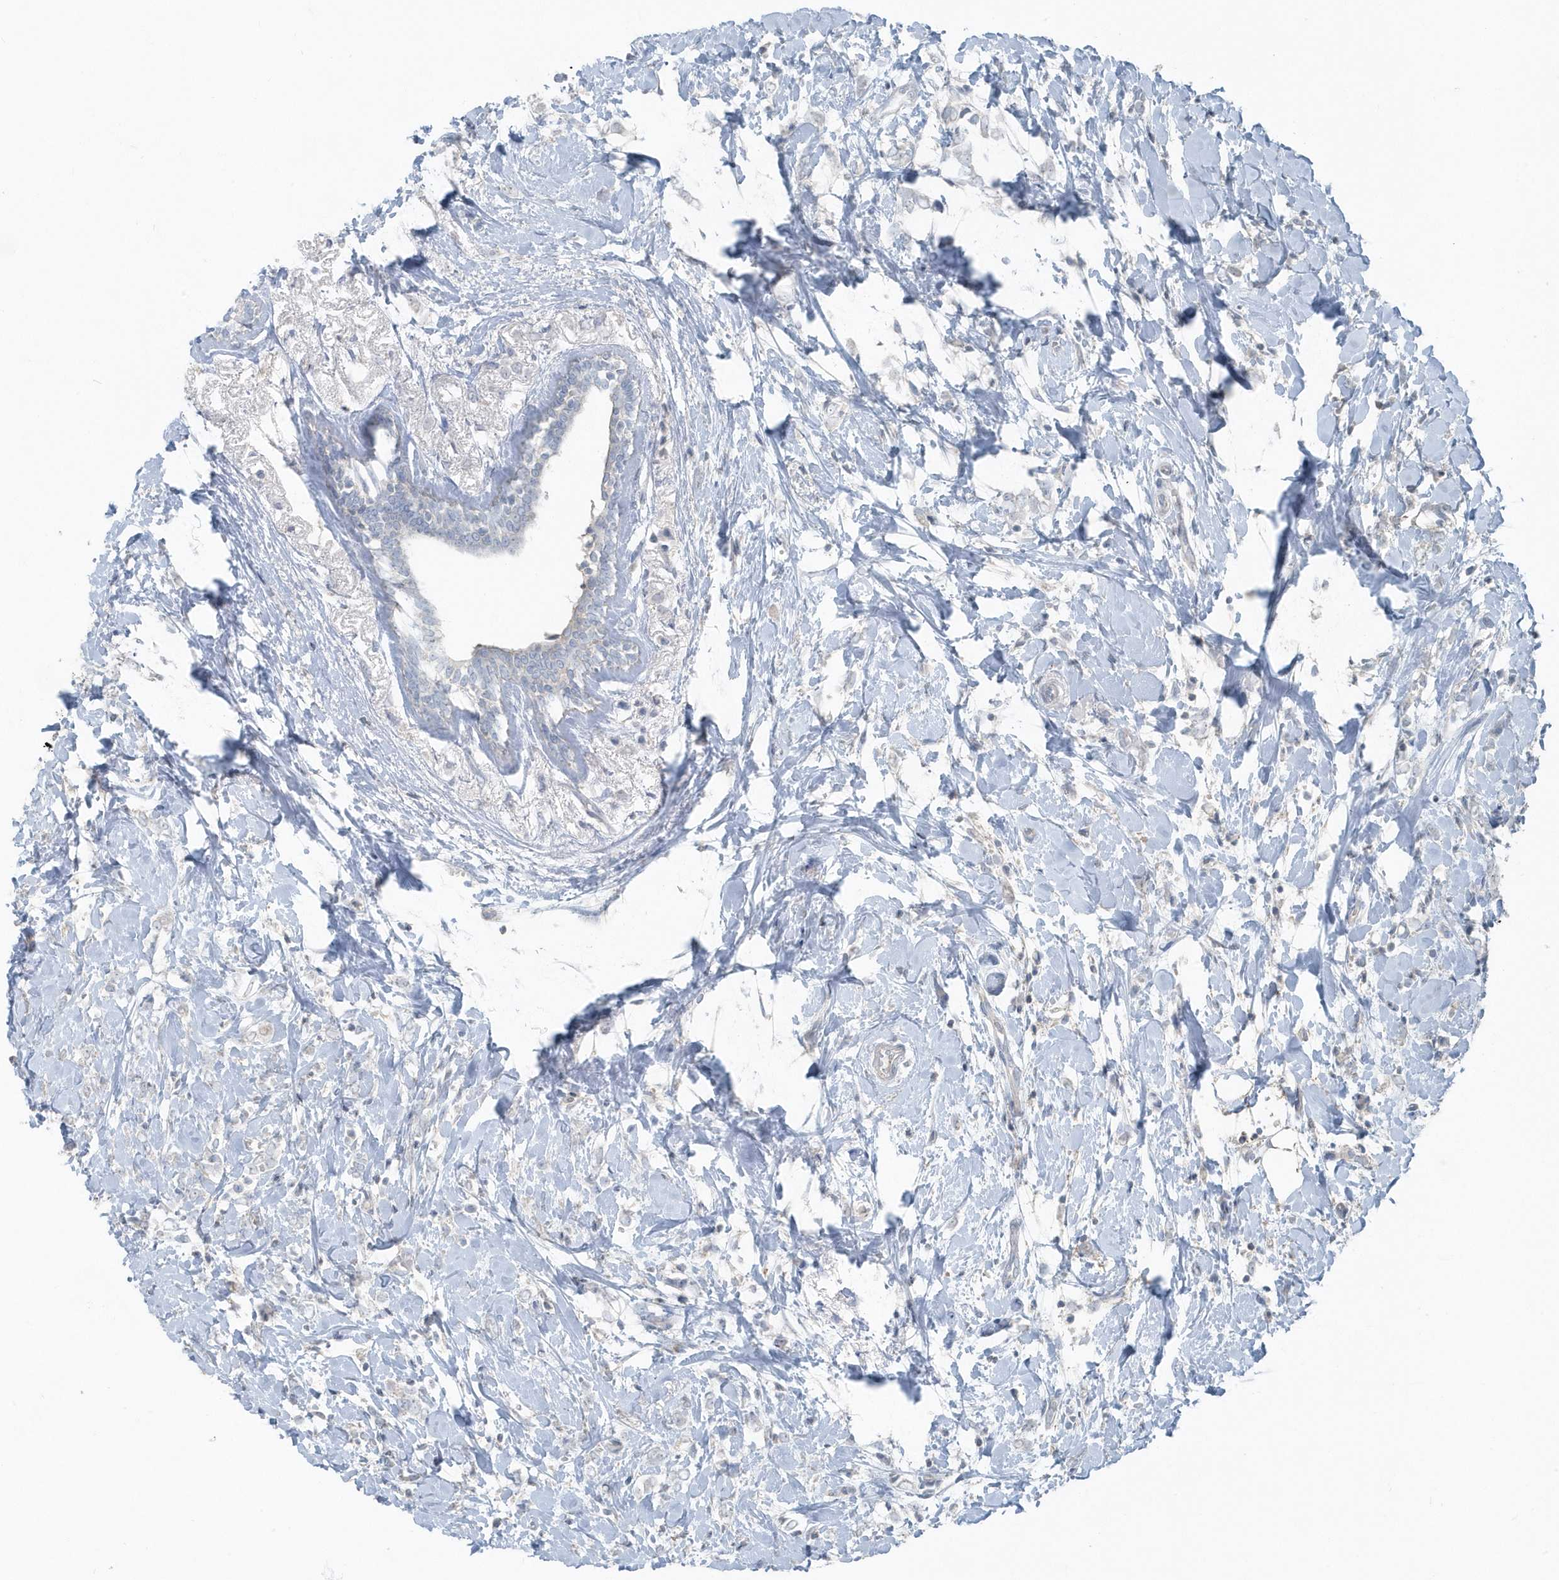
{"staining": {"intensity": "negative", "quantity": "none", "location": "none"}, "tissue": "breast cancer", "cell_type": "Tumor cells", "image_type": "cancer", "snomed": [{"axis": "morphology", "description": "Normal tissue, NOS"}, {"axis": "morphology", "description": "Lobular carcinoma"}, {"axis": "topography", "description": "Breast"}], "caption": "Lobular carcinoma (breast) stained for a protein using immunohistochemistry (IHC) shows no expression tumor cells.", "gene": "ACTC1", "patient": {"sex": "female", "age": 47}}